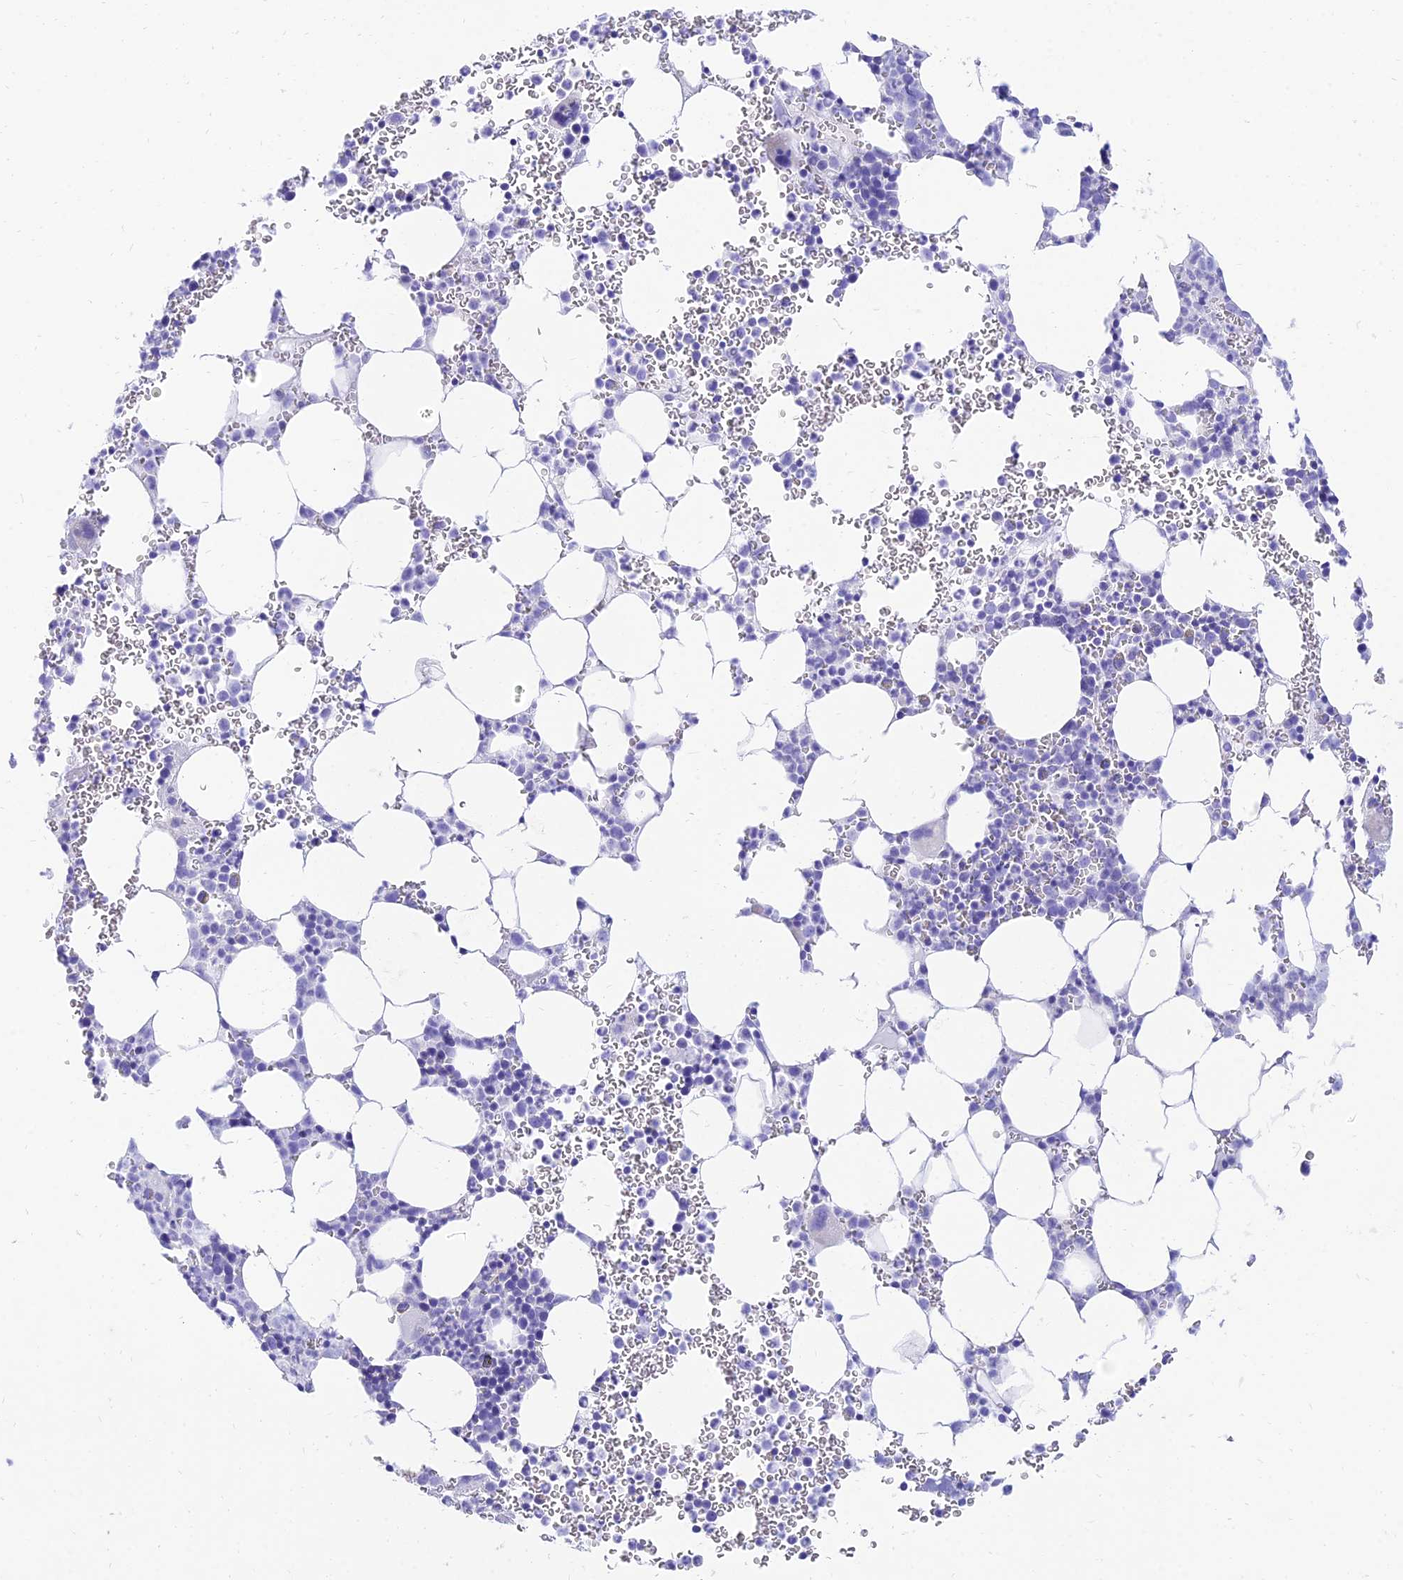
{"staining": {"intensity": "negative", "quantity": "none", "location": "none"}, "tissue": "bone marrow", "cell_type": "Hematopoietic cells", "image_type": "normal", "snomed": [{"axis": "morphology", "description": "Normal tissue, NOS"}, {"axis": "topography", "description": "Bone marrow"}], "caption": "IHC of unremarkable human bone marrow shows no staining in hematopoietic cells.", "gene": "TAC3", "patient": {"sex": "female", "age": 78}}